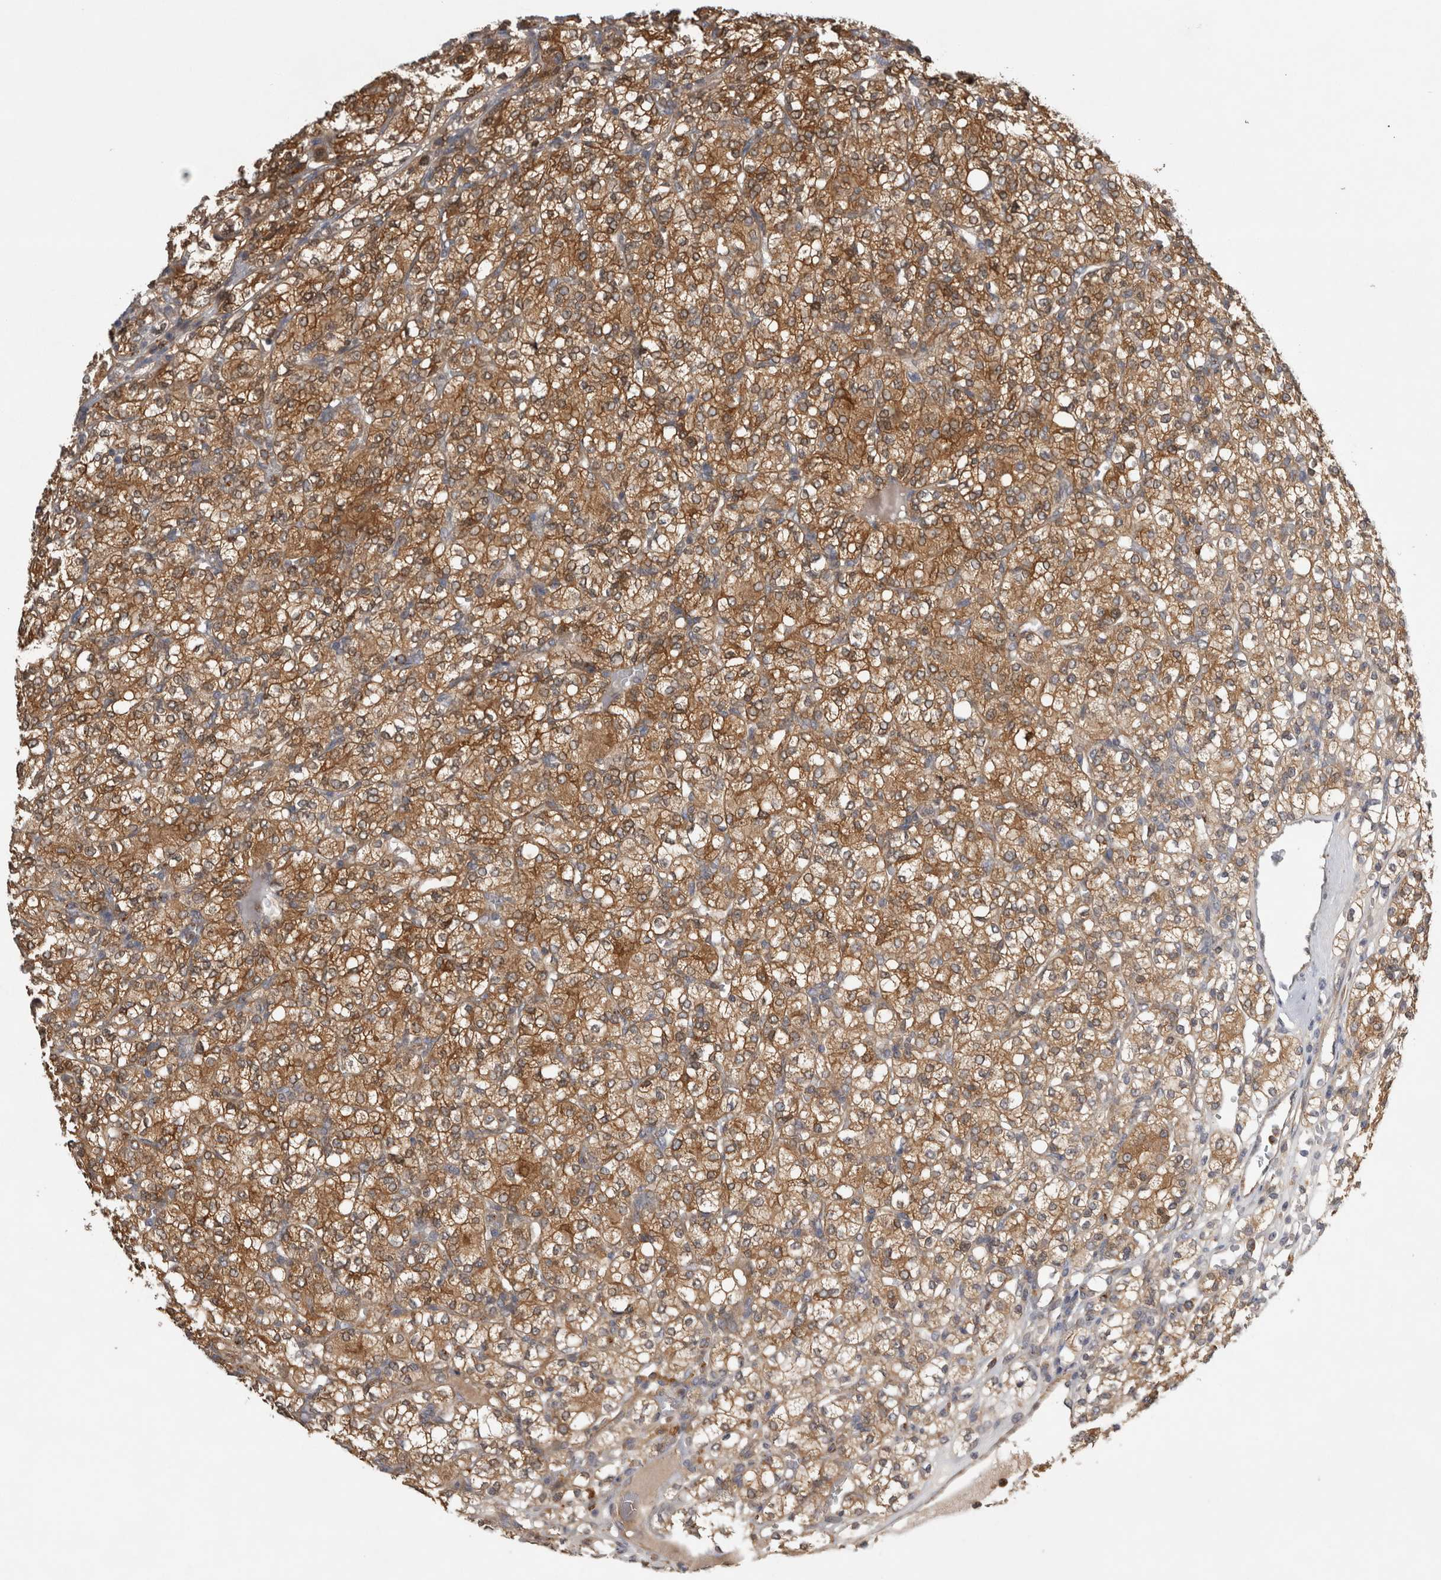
{"staining": {"intensity": "strong", "quantity": ">75%", "location": "cytoplasmic/membranous"}, "tissue": "renal cancer", "cell_type": "Tumor cells", "image_type": "cancer", "snomed": [{"axis": "morphology", "description": "Adenocarcinoma, NOS"}, {"axis": "topography", "description": "Kidney"}], "caption": "Immunohistochemistry (IHC) (DAB) staining of renal adenocarcinoma shows strong cytoplasmic/membranous protein positivity in approximately >75% of tumor cells. The staining was performed using DAB (3,3'-diaminobenzidine), with brown indicating positive protein expression. Nuclei are stained blue with hematoxylin.", "gene": "TRMT61B", "patient": {"sex": "male", "age": 77}}